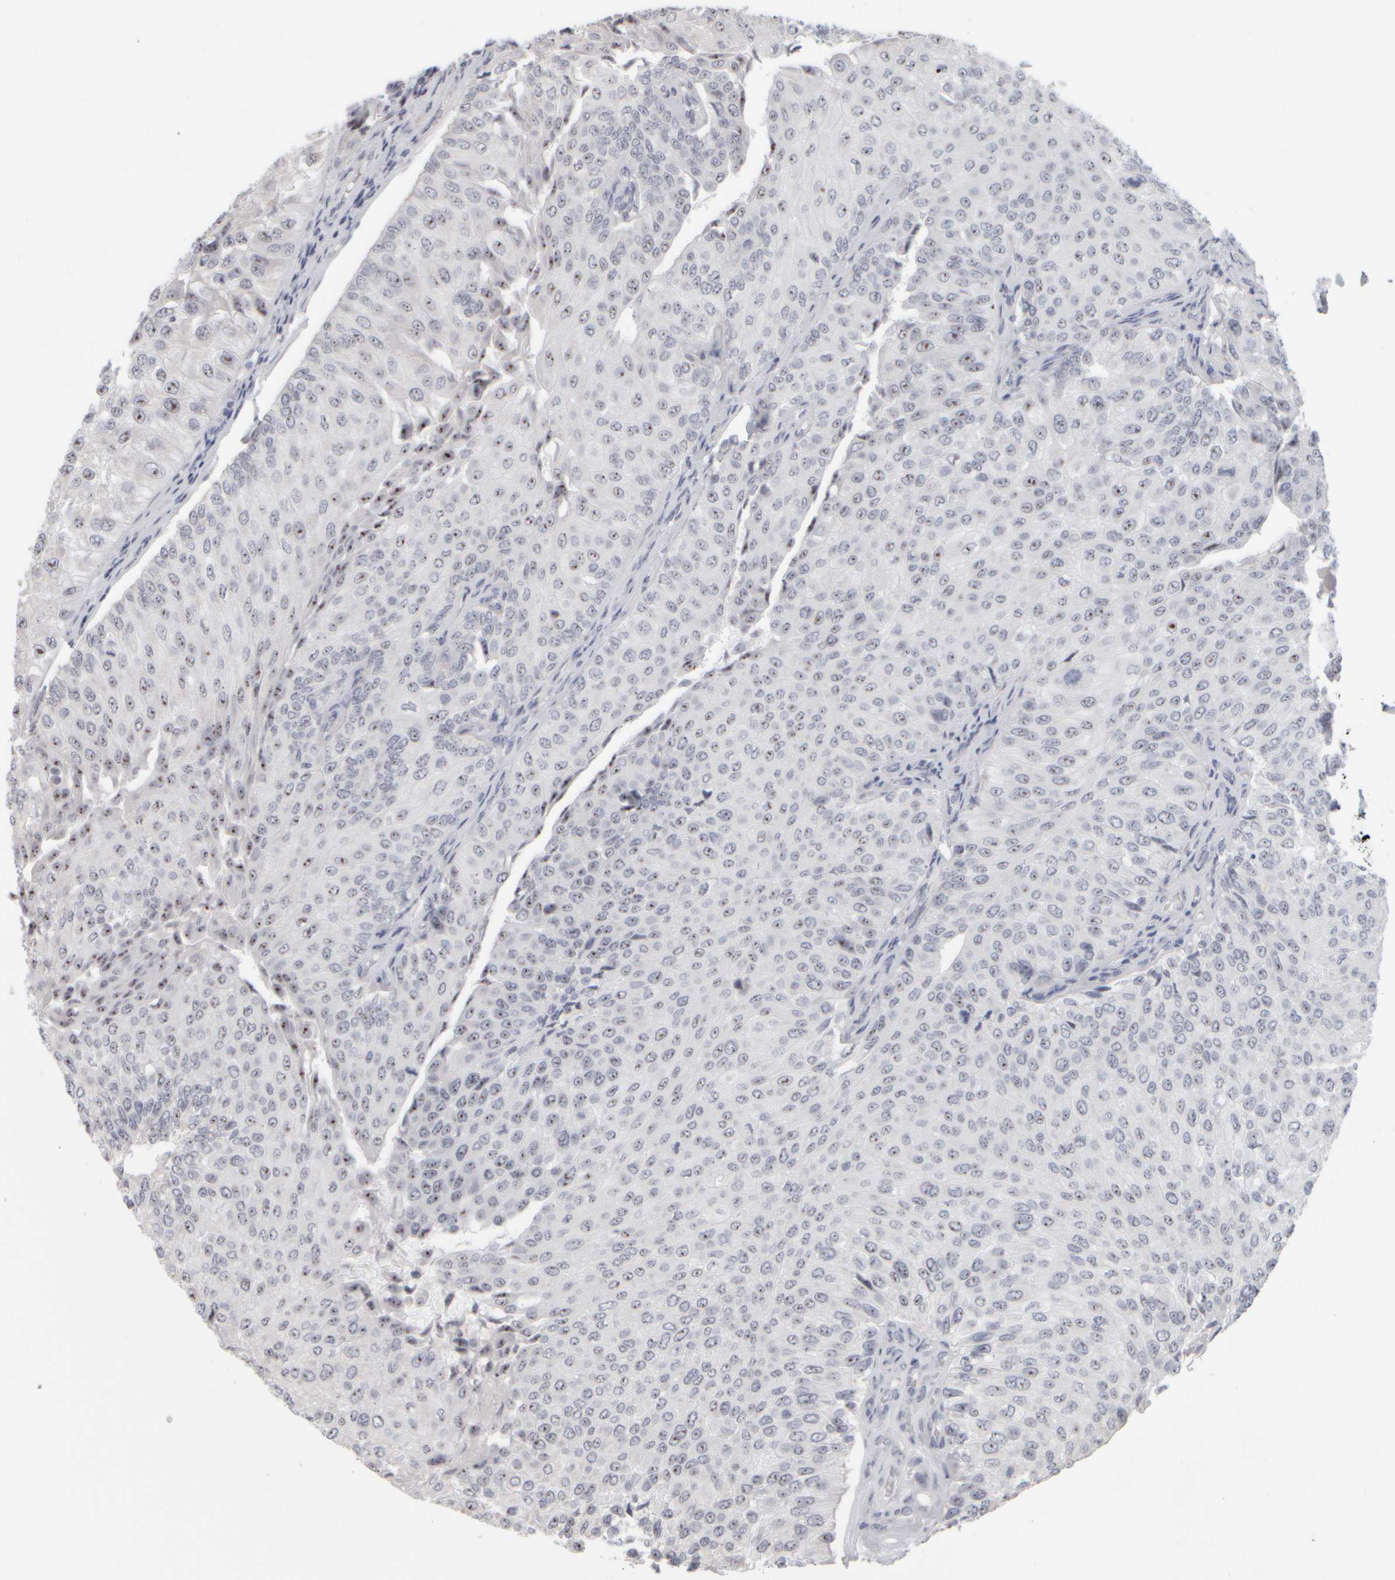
{"staining": {"intensity": "moderate", "quantity": "25%-75%", "location": "nuclear"}, "tissue": "urothelial cancer", "cell_type": "Tumor cells", "image_type": "cancer", "snomed": [{"axis": "morphology", "description": "Urothelial carcinoma, High grade"}, {"axis": "topography", "description": "Kidney"}, {"axis": "topography", "description": "Urinary bladder"}], "caption": "A photomicrograph of human high-grade urothelial carcinoma stained for a protein shows moderate nuclear brown staining in tumor cells.", "gene": "DCXR", "patient": {"sex": "male", "age": 77}}